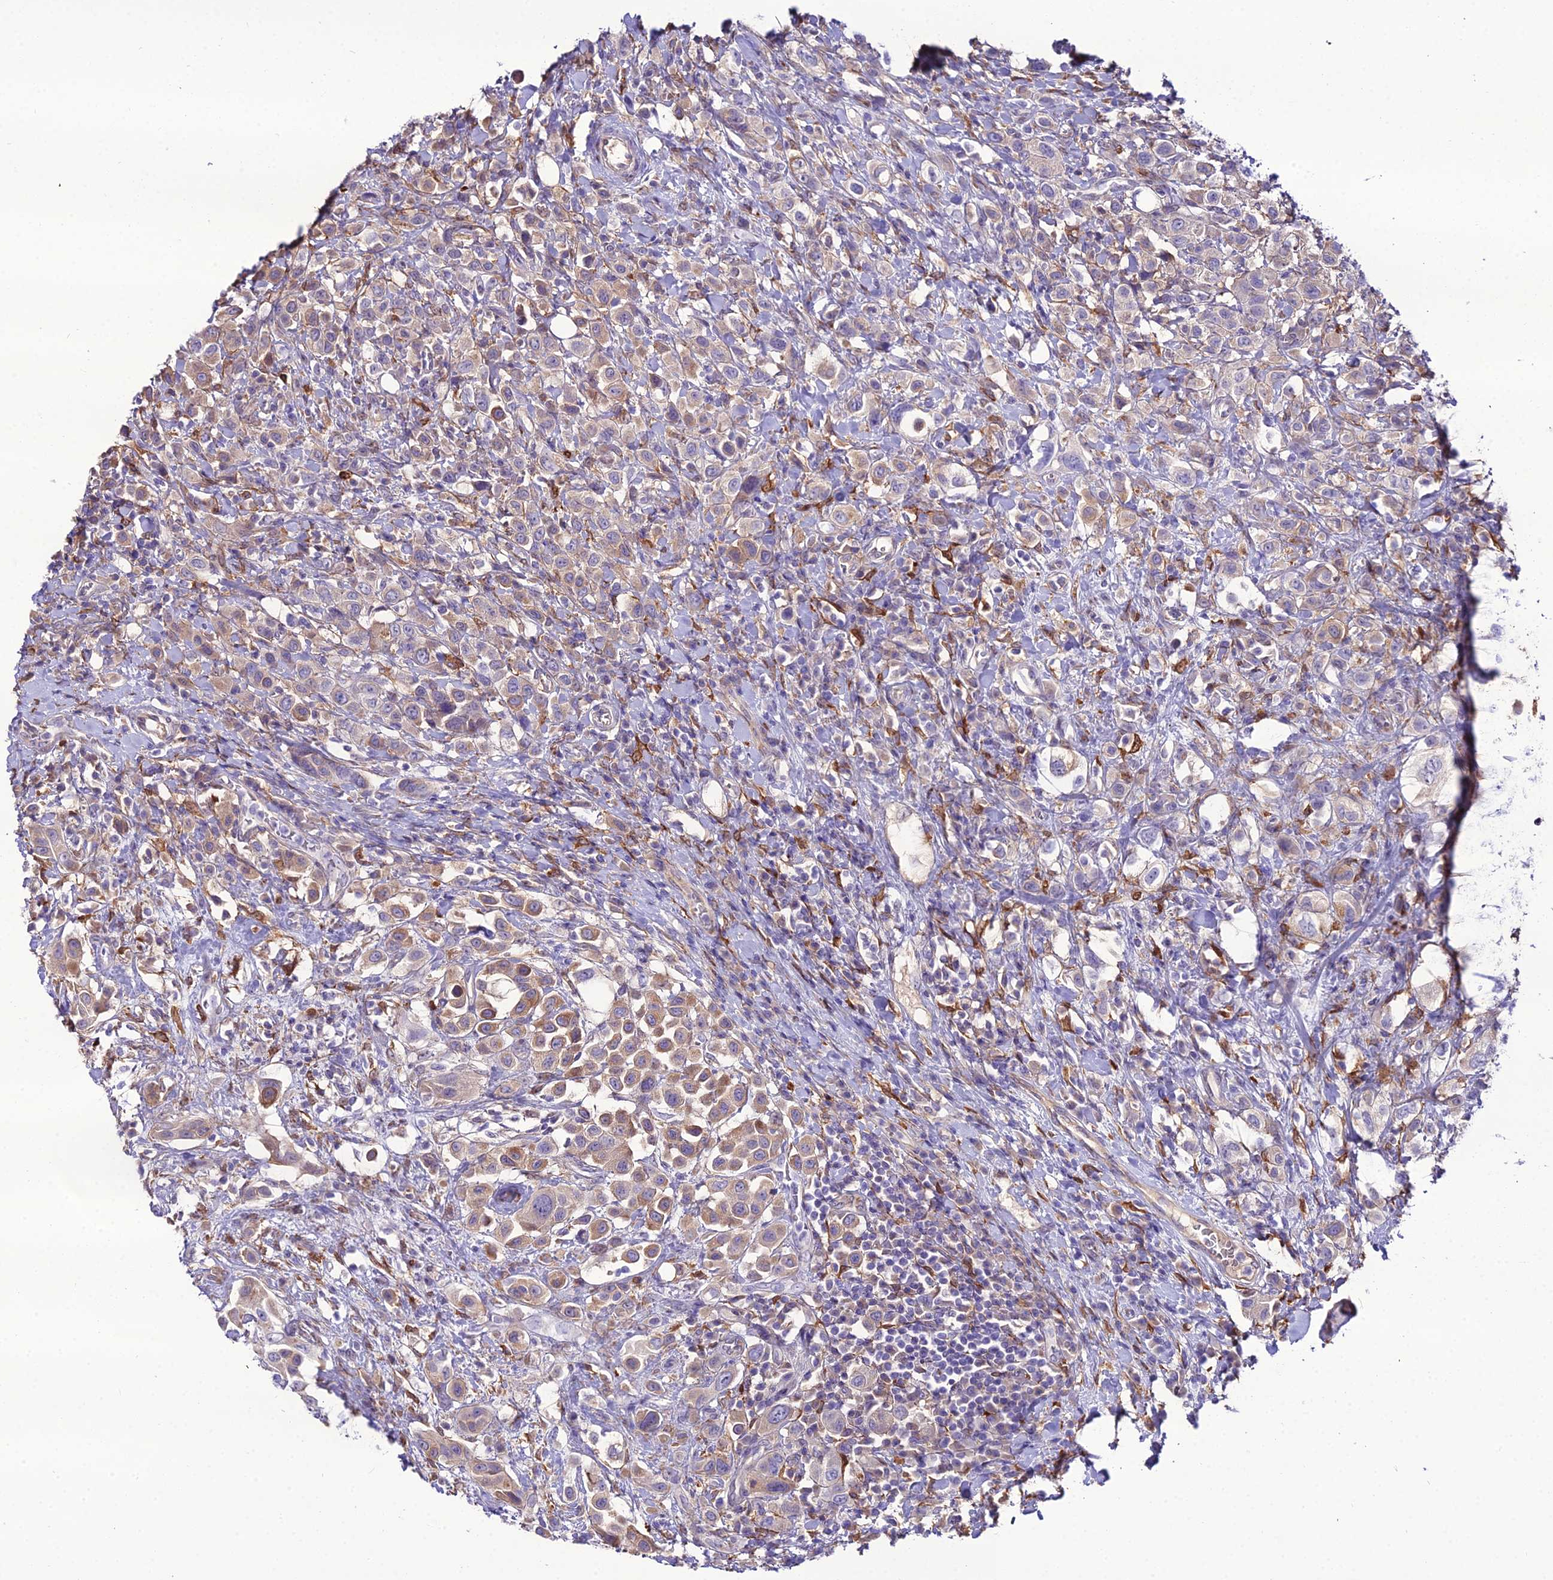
{"staining": {"intensity": "moderate", "quantity": "25%-75%", "location": "cytoplasmic/membranous"}, "tissue": "urothelial cancer", "cell_type": "Tumor cells", "image_type": "cancer", "snomed": [{"axis": "morphology", "description": "Urothelial carcinoma, High grade"}, {"axis": "topography", "description": "Urinary bladder"}], "caption": "This is an image of immunohistochemistry staining of high-grade urothelial carcinoma, which shows moderate expression in the cytoplasmic/membranous of tumor cells.", "gene": "MB21D2", "patient": {"sex": "male", "age": 50}}